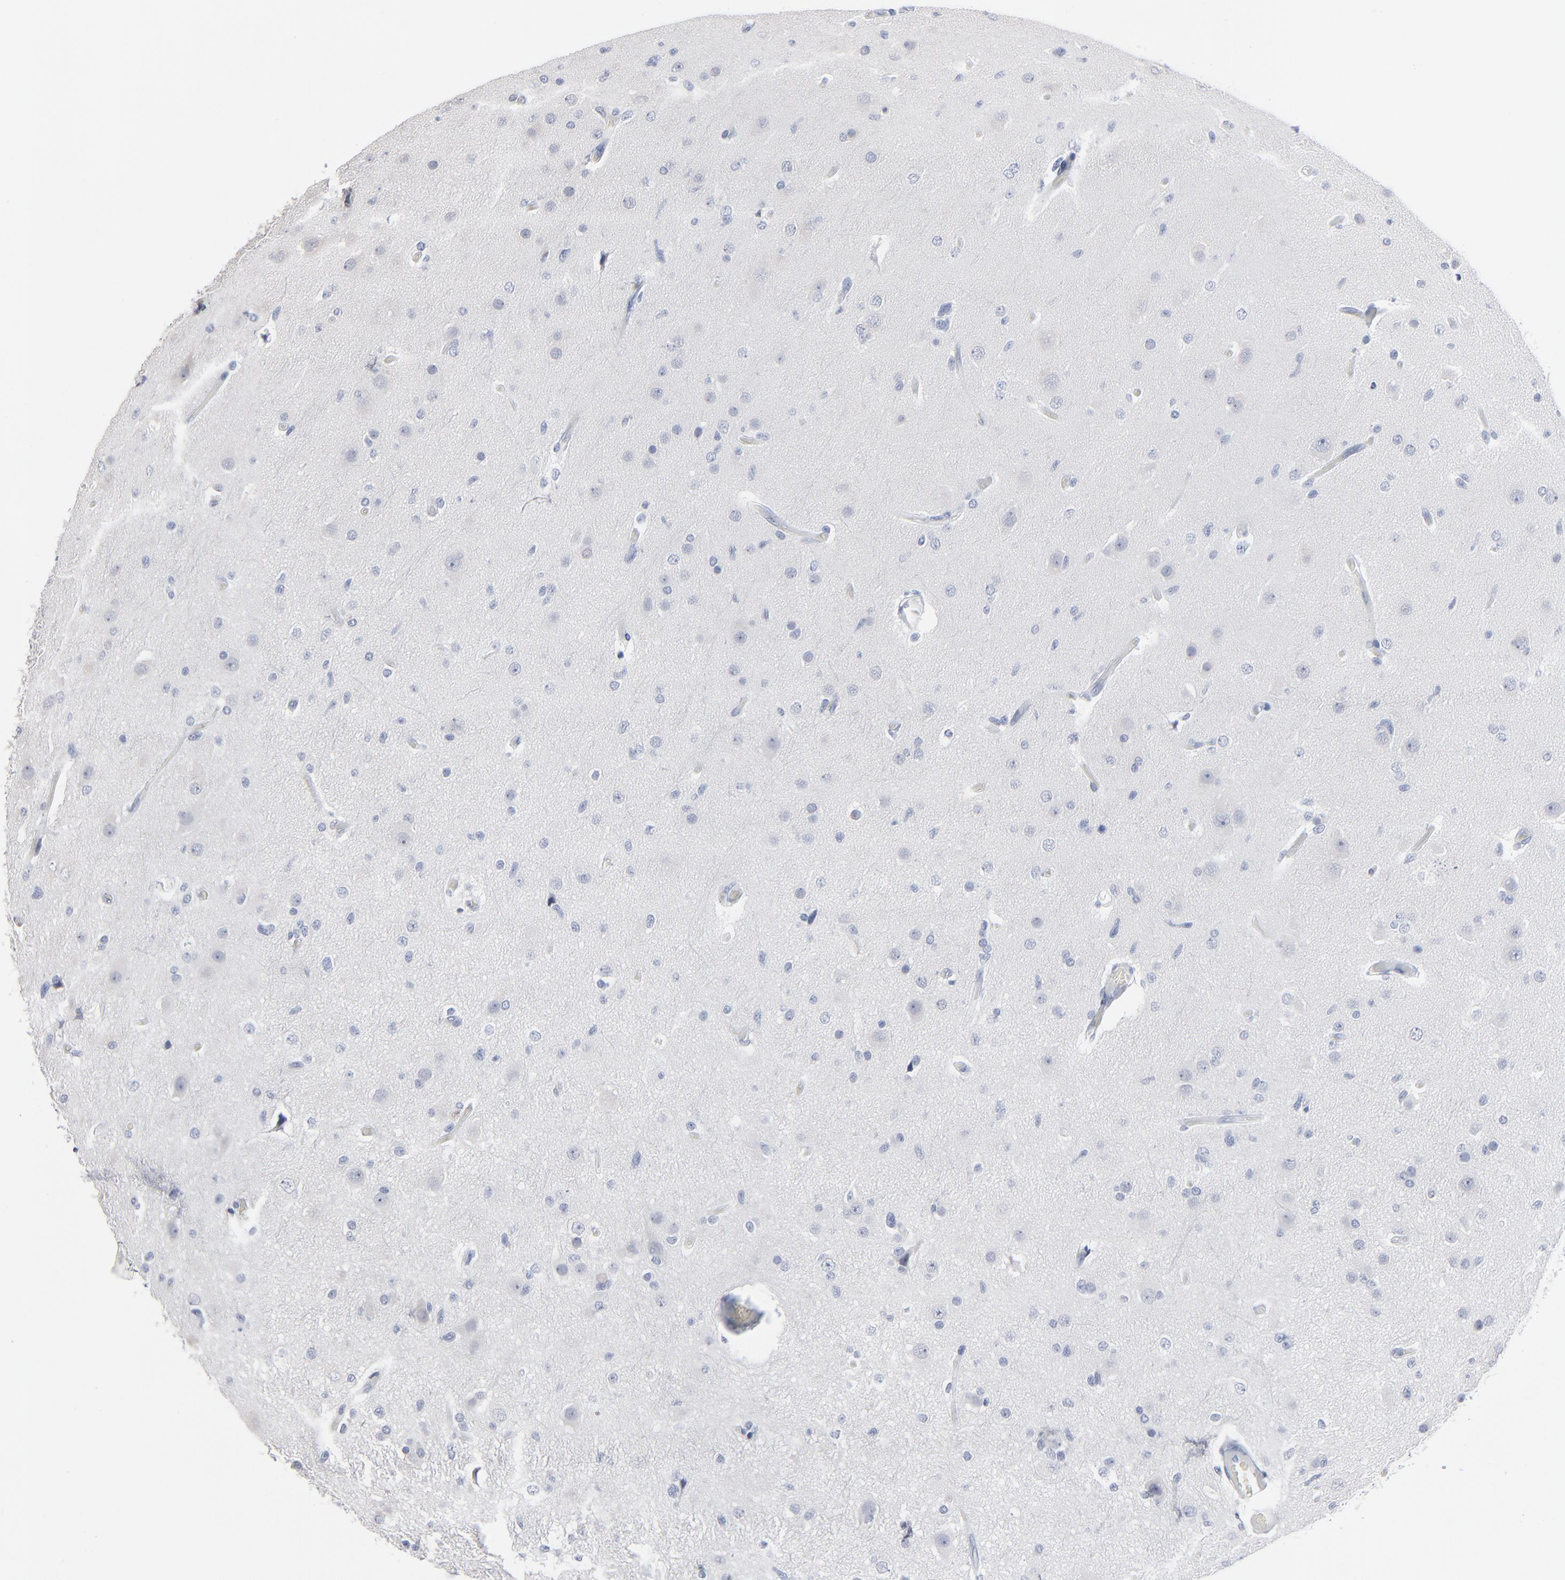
{"staining": {"intensity": "negative", "quantity": "none", "location": "none"}, "tissue": "glioma", "cell_type": "Tumor cells", "image_type": "cancer", "snomed": [{"axis": "morphology", "description": "Glioma, malignant, High grade"}, {"axis": "topography", "description": "Brain"}], "caption": "Immunohistochemistry (IHC) photomicrograph of neoplastic tissue: malignant glioma (high-grade) stained with DAB (3,3'-diaminobenzidine) demonstrates no significant protein expression in tumor cells.", "gene": "PAGE1", "patient": {"sex": "male", "age": 33}}